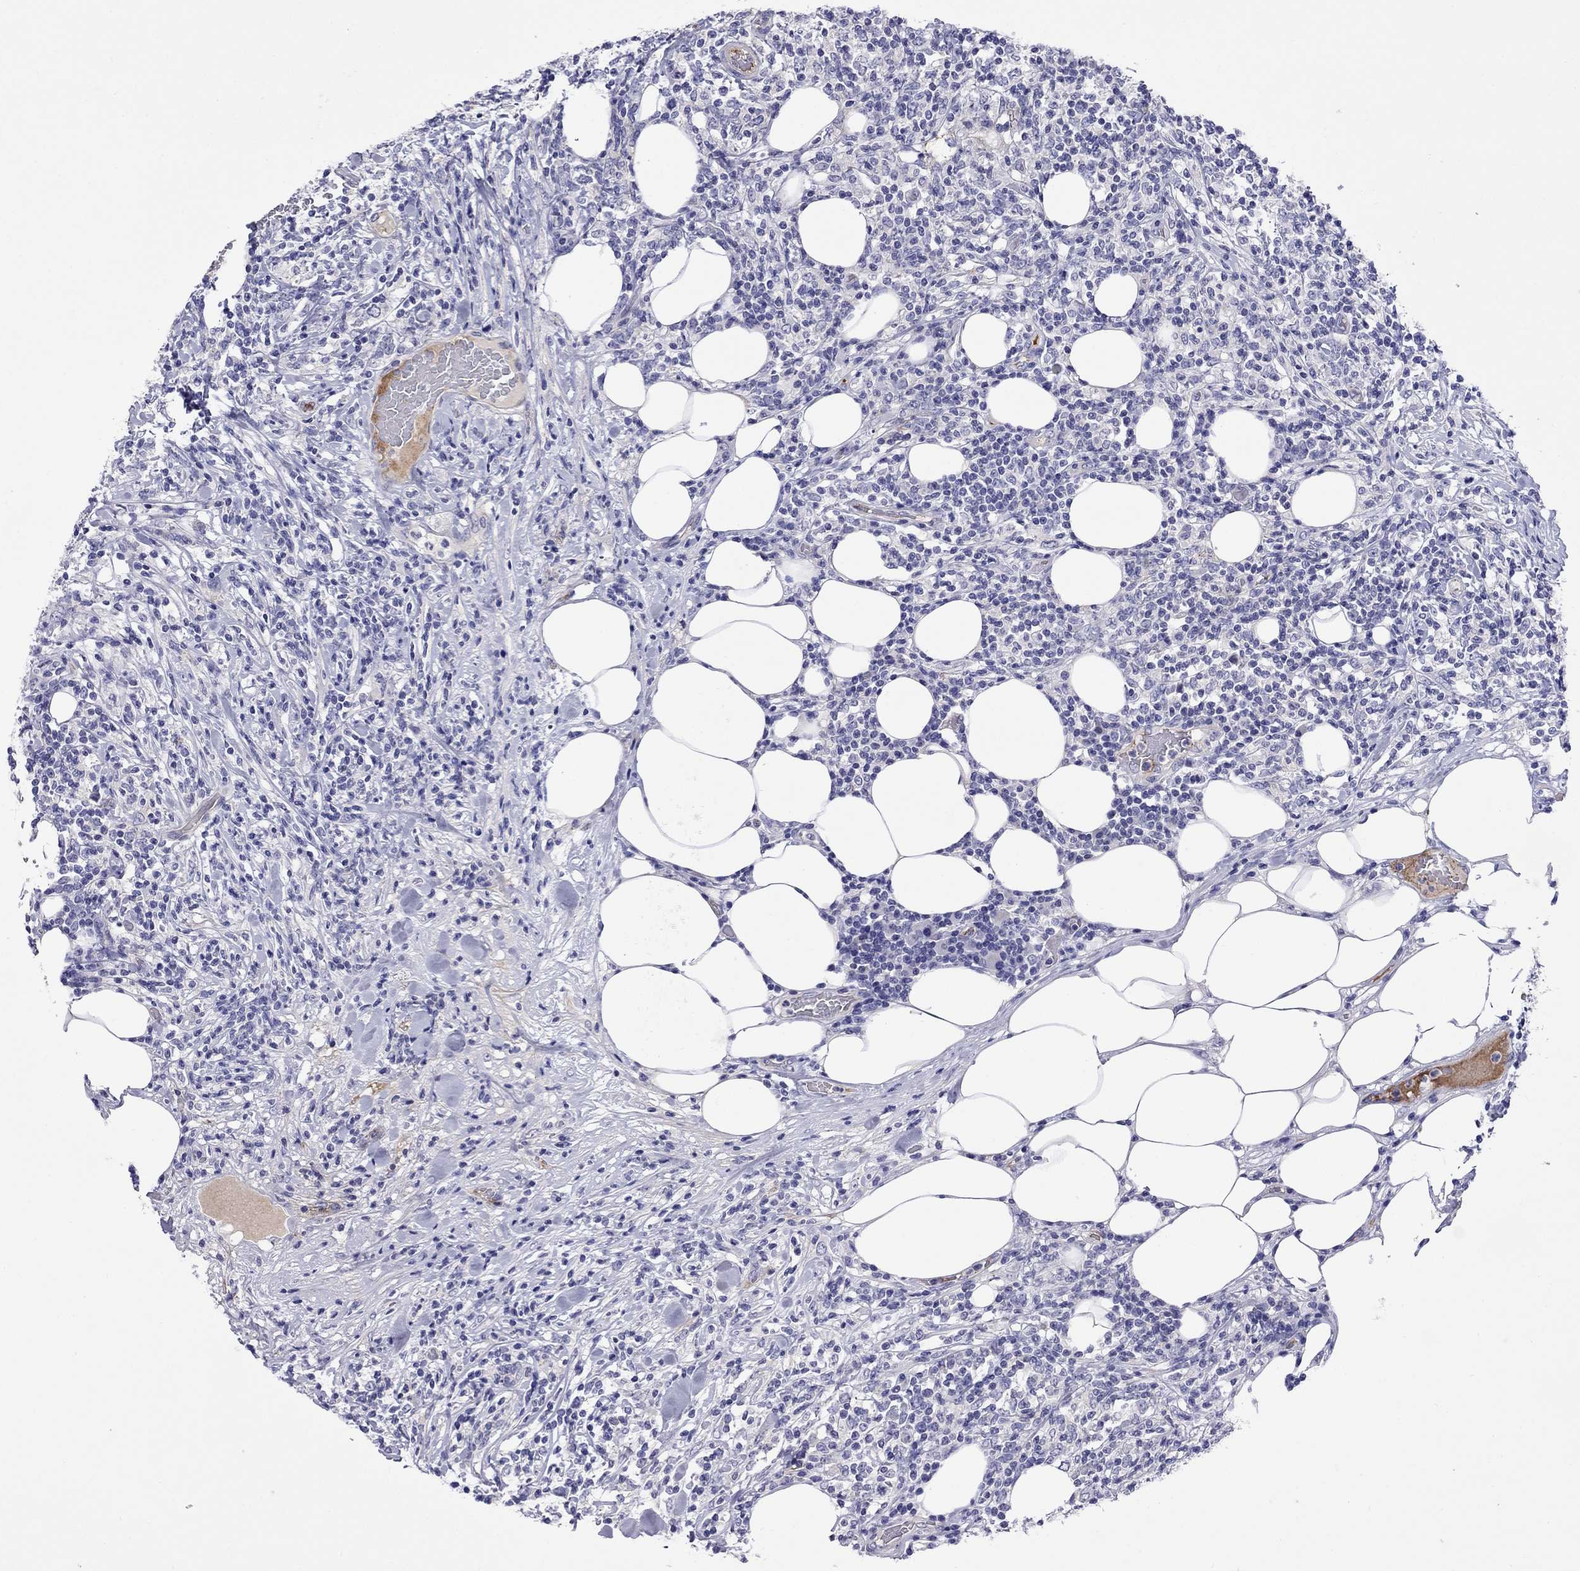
{"staining": {"intensity": "negative", "quantity": "none", "location": "none"}, "tissue": "lymphoma", "cell_type": "Tumor cells", "image_type": "cancer", "snomed": [{"axis": "morphology", "description": "Malignant lymphoma, non-Hodgkin's type, High grade"}, {"axis": "topography", "description": "Lymph node"}], "caption": "IHC of human malignant lymphoma, non-Hodgkin's type (high-grade) exhibits no staining in tumor cells.", "gene": "STAR", "patient": {"sex": "female", "age": 84}}